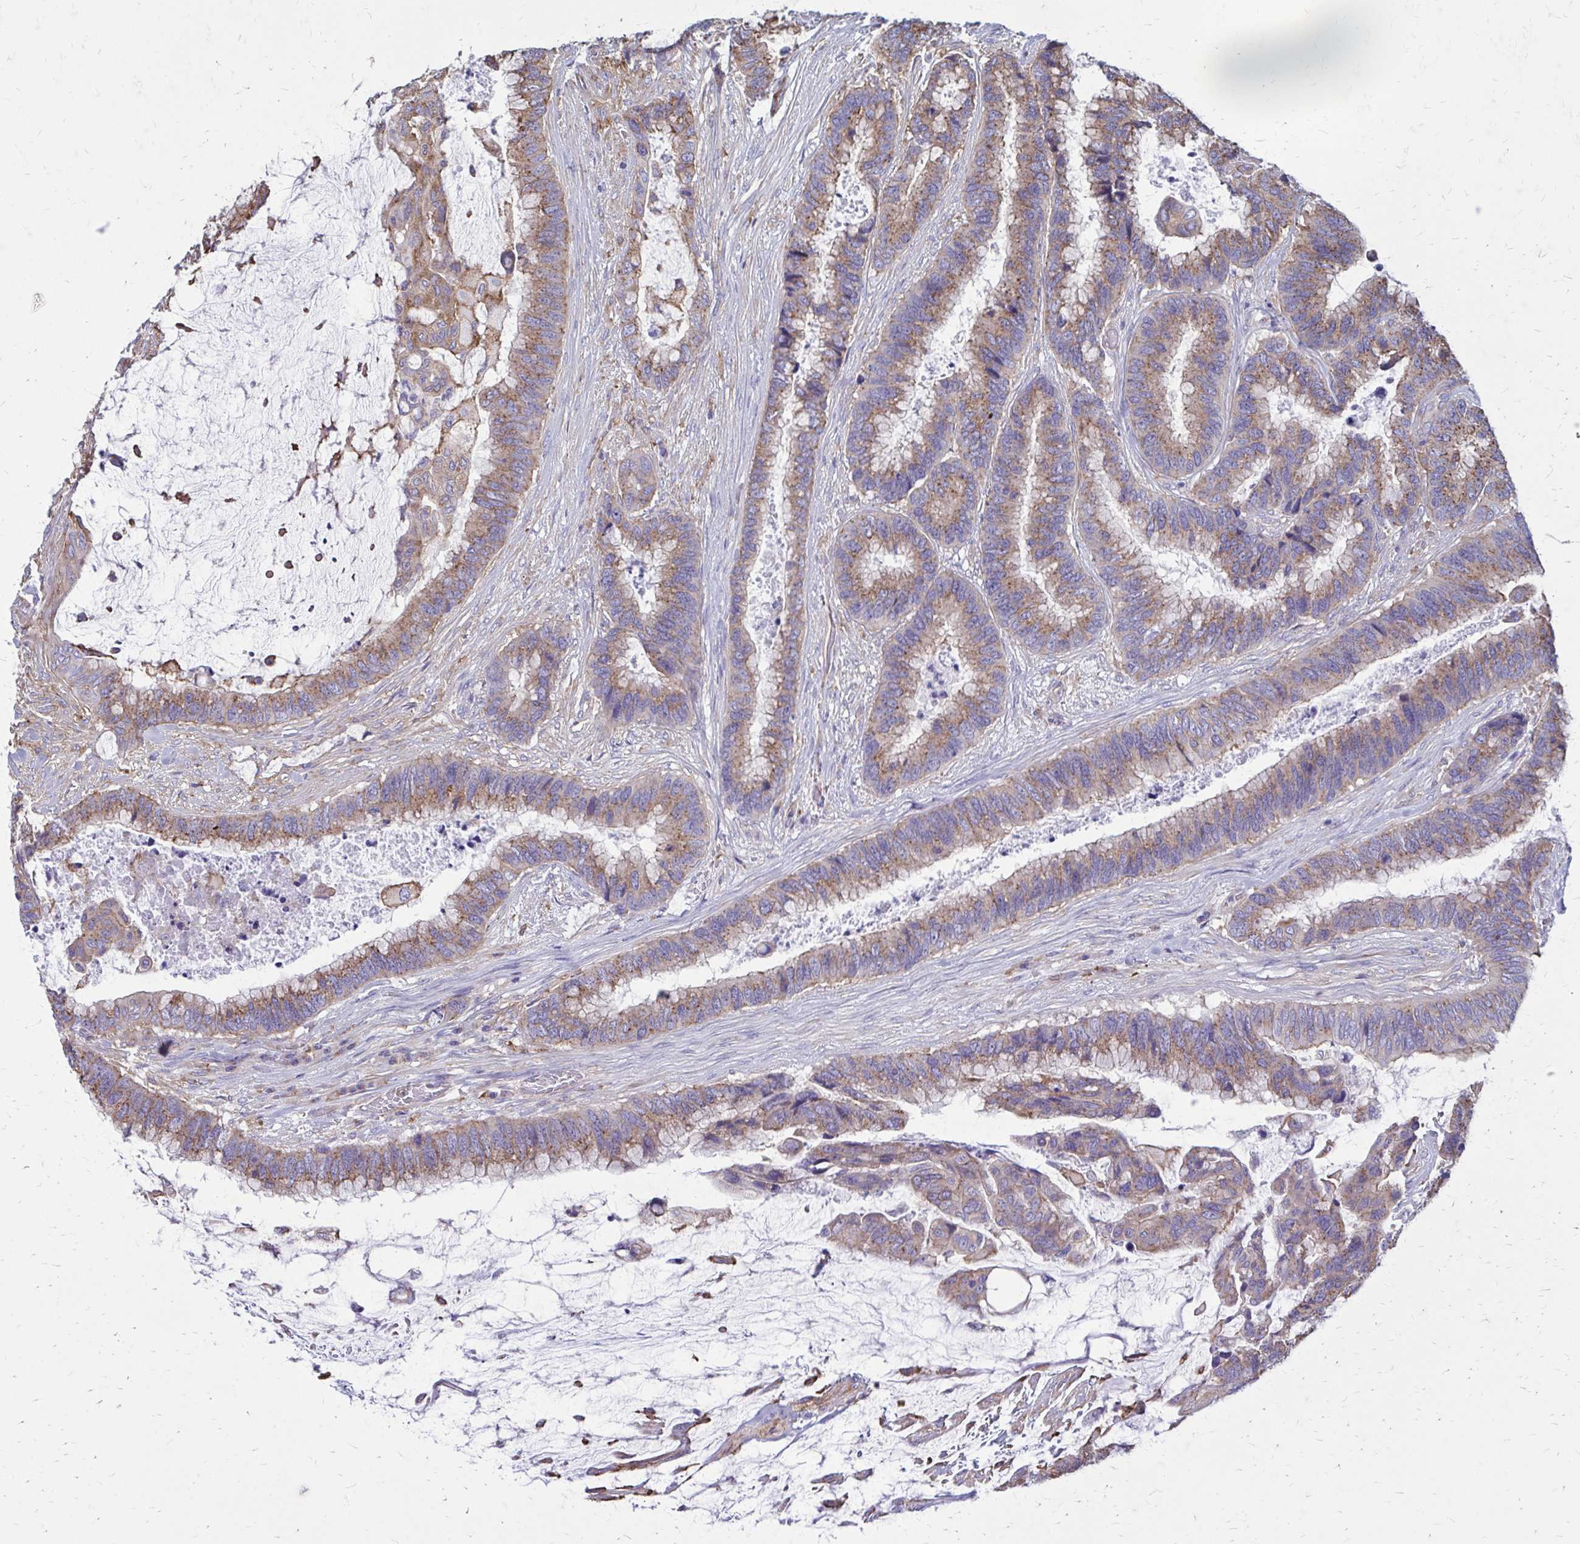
{"staining": {"intensity": "moderate", "quantity": ">75%", "location": "cytoplasmic/membranous"}, "tissue": "colorectal cancer", "cell_type": "Tumor cells", "image_type": "cancer", "snomed": [{"axis": "morphology", "description": "Adenocarcinoma, NOS"}, {"axis": "topography", "description": "Rectum"}], "caption": "This histopathology image exhibits immunohistochemistry (IHC) staining of human colorectal adenocarcinoma, with medium moderate cytoplasmic/membranous positivity in approximately >75% of tumor cells.", "gene": "CLTA", "patient": {"sex": "female", "age": 59}}